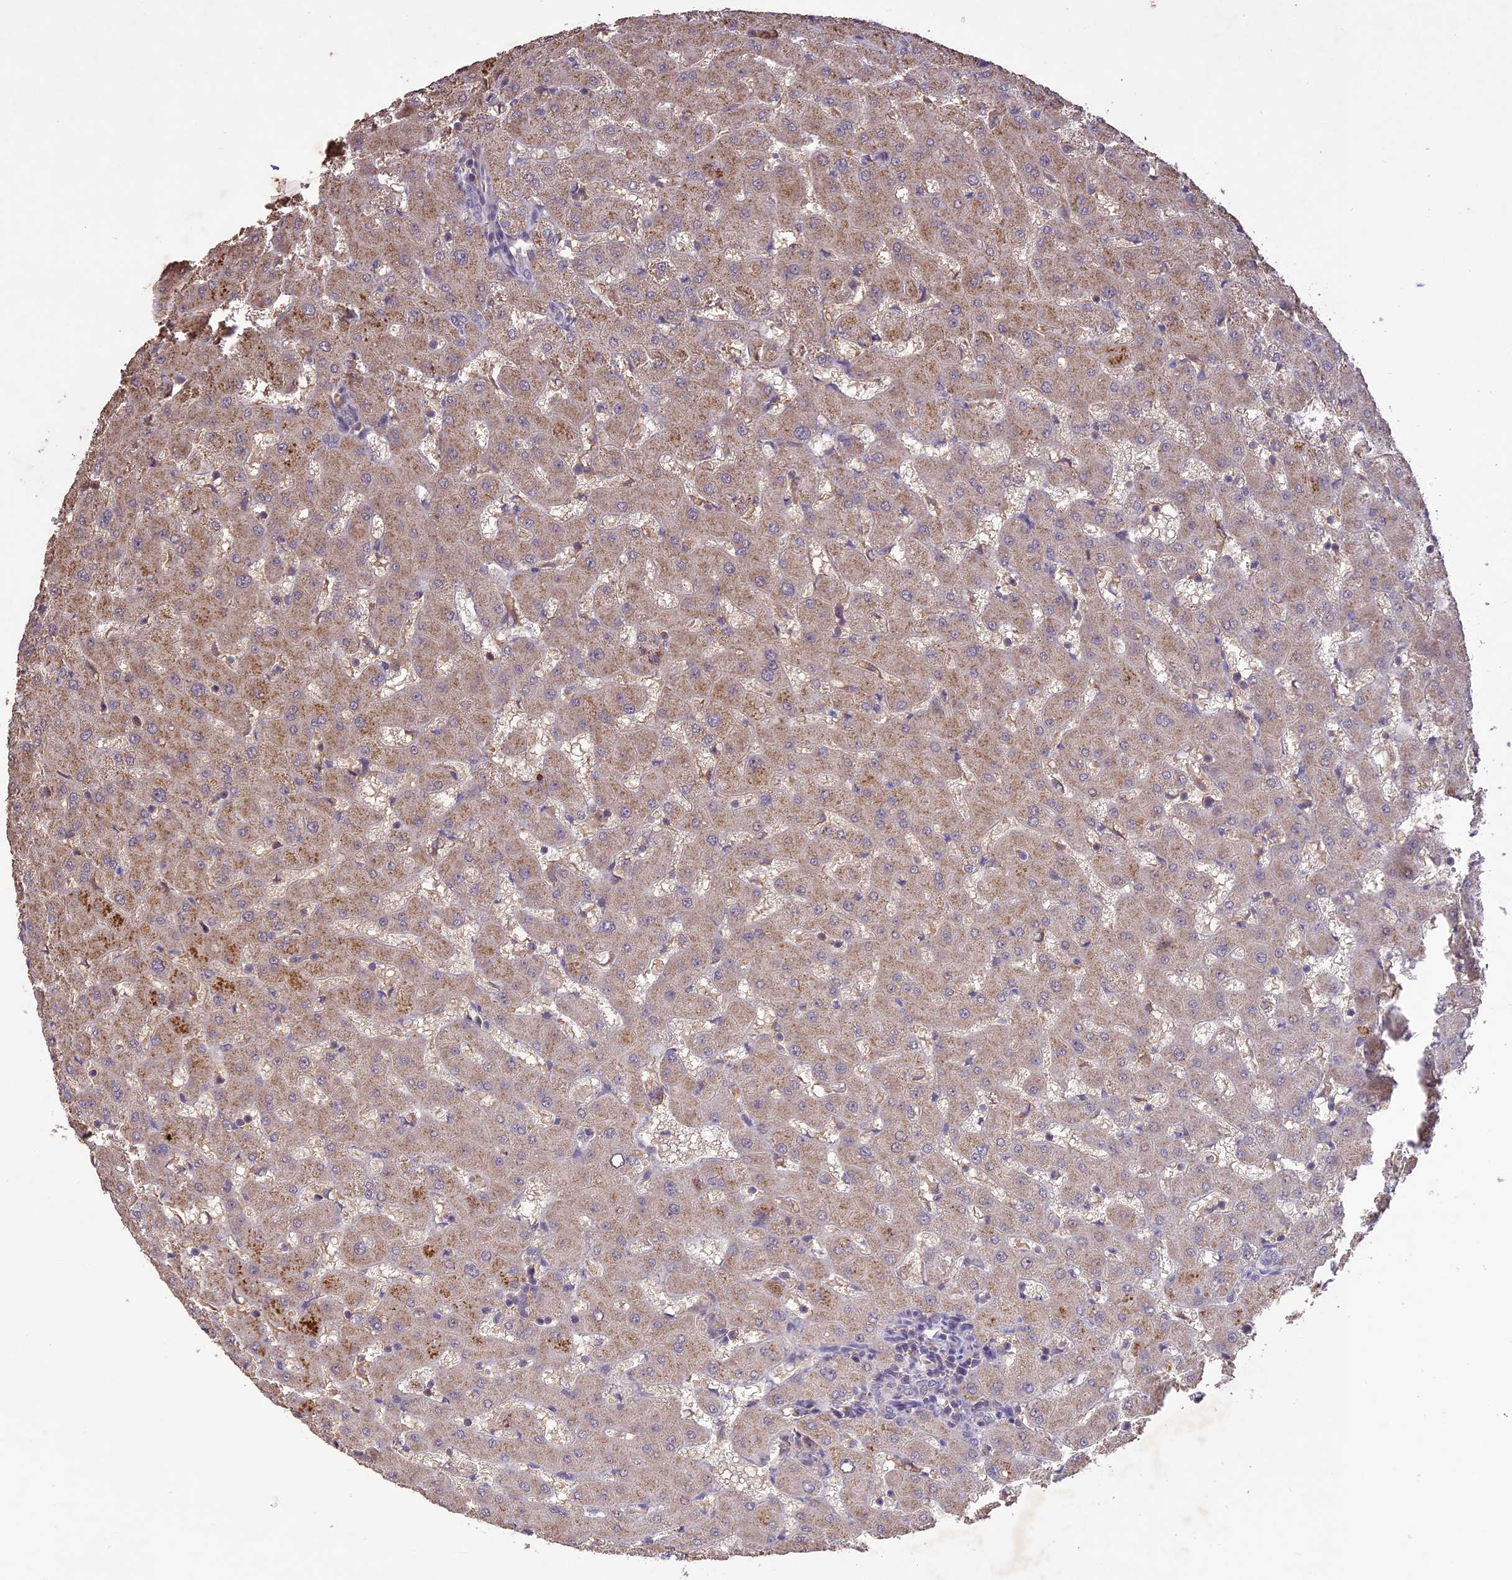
{"staining": {"intensity": "negative", "quantity": "none", "location": "none"}, "tissue": "liver", "cell_type": "Cholangiocytes", "image_type": "normal", "snomed": [{"axis": "morphology", "description": "Normal tissue, NOS"}, {"axis": "topography", "description": "Liver"}], "caption": "Immunohistochemistry (IHC) of benign human liver reveals no positivity in cholangiocytes.", "gene": "TIGD7", "patient": {"sex": "female", "age": 63}}